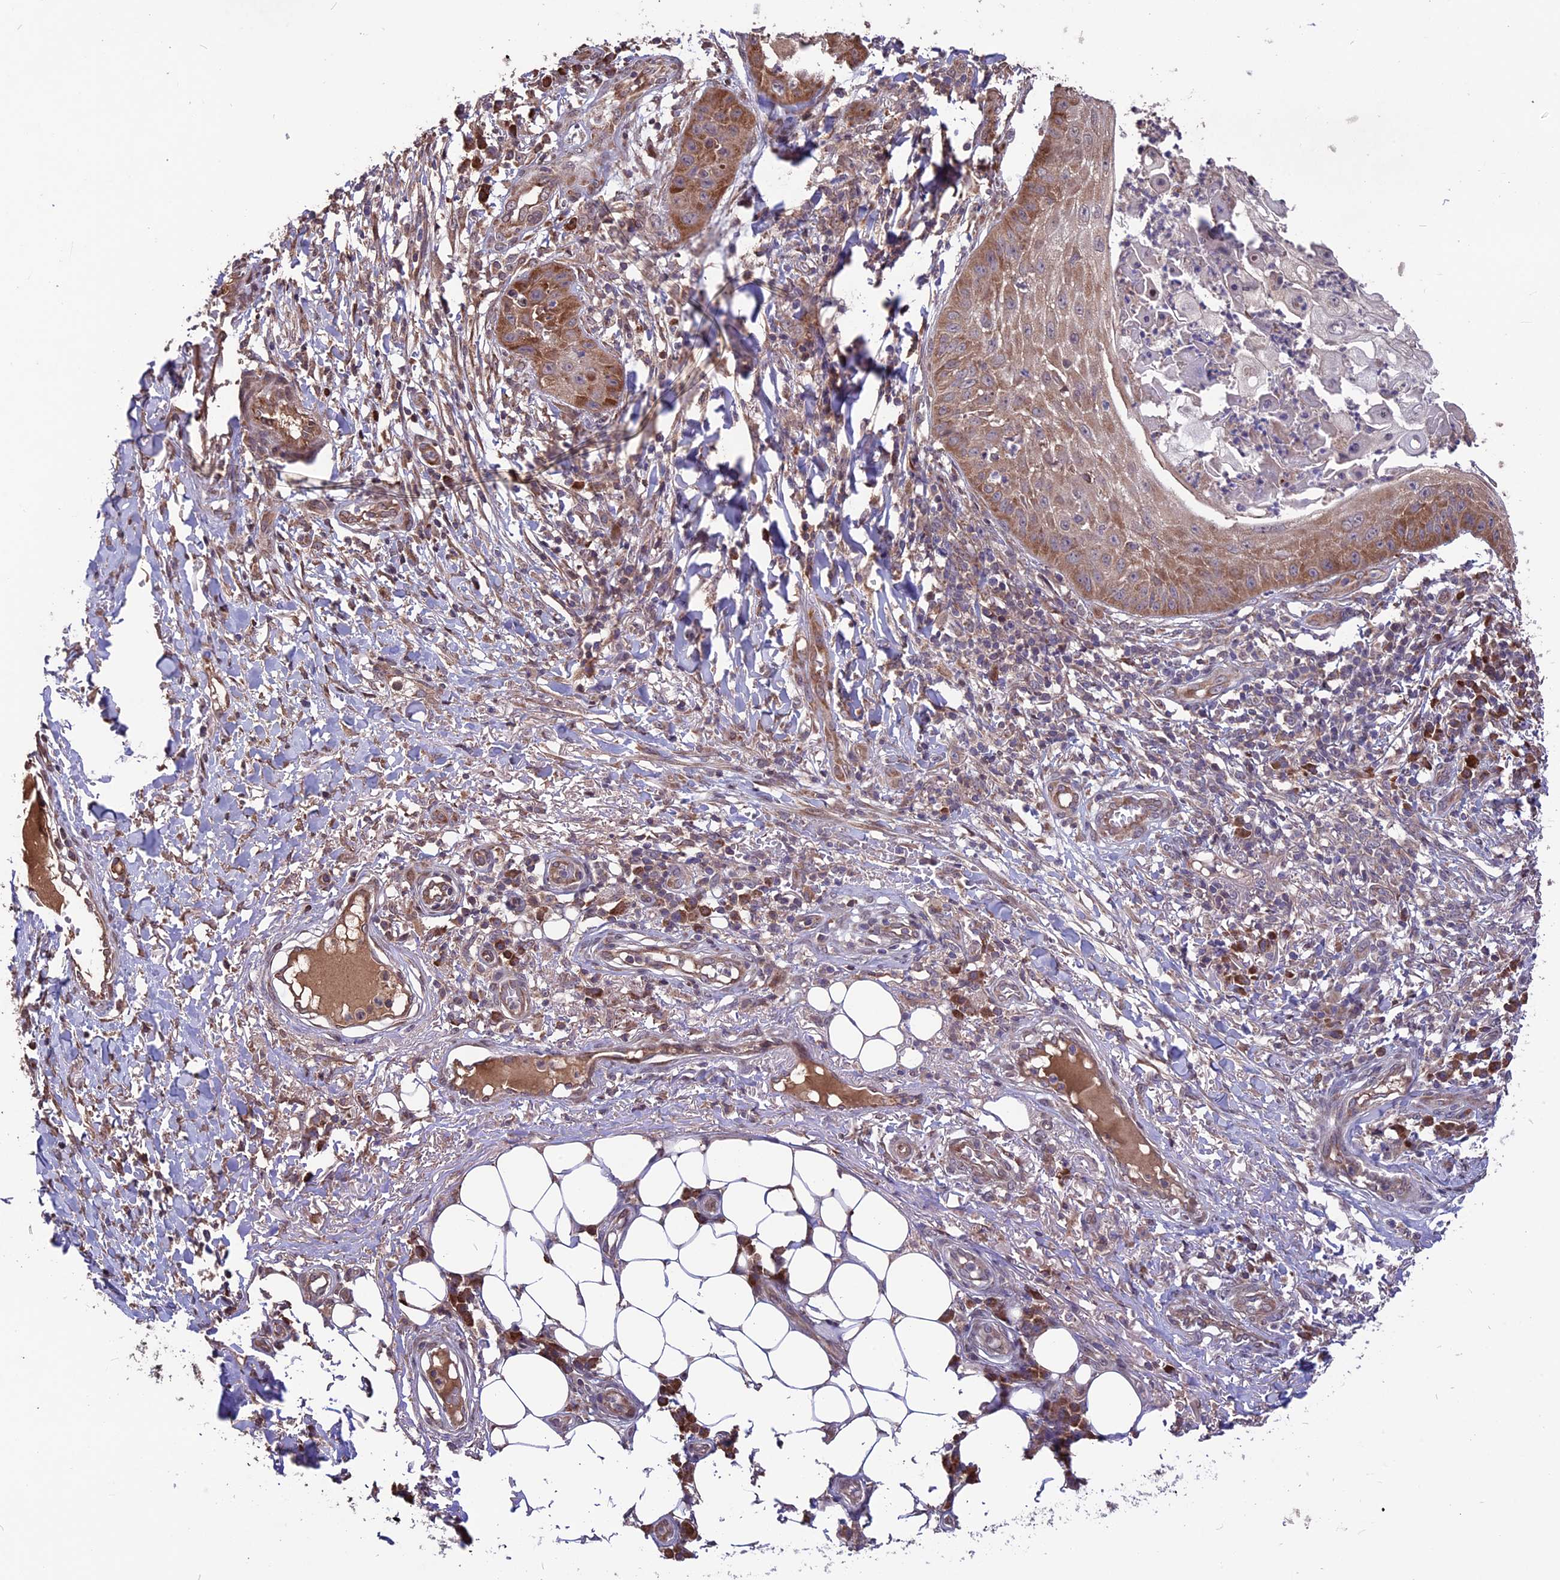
{"staining": {"intensity": "moderate", "quantity": ">75%", "location": "cytoplasmic/membranous"}, "tissue": "skin cancer", "cell_type": "Tumor cells", "image_type": "cancer", "snomed": [{"axis": "morphology", "description": "Squamous cell carcinoma, NOS"}, {"axis": "topography", "description": "Skin"}], "caption": "The immunohistochemical stain highlights moderate cytoplasmic/membranous staining in tumor cells of squamous cell carcinoma (skin) tissue.", "gene": "ZNF598", "patient": {"sex": "male", "age": 70}}